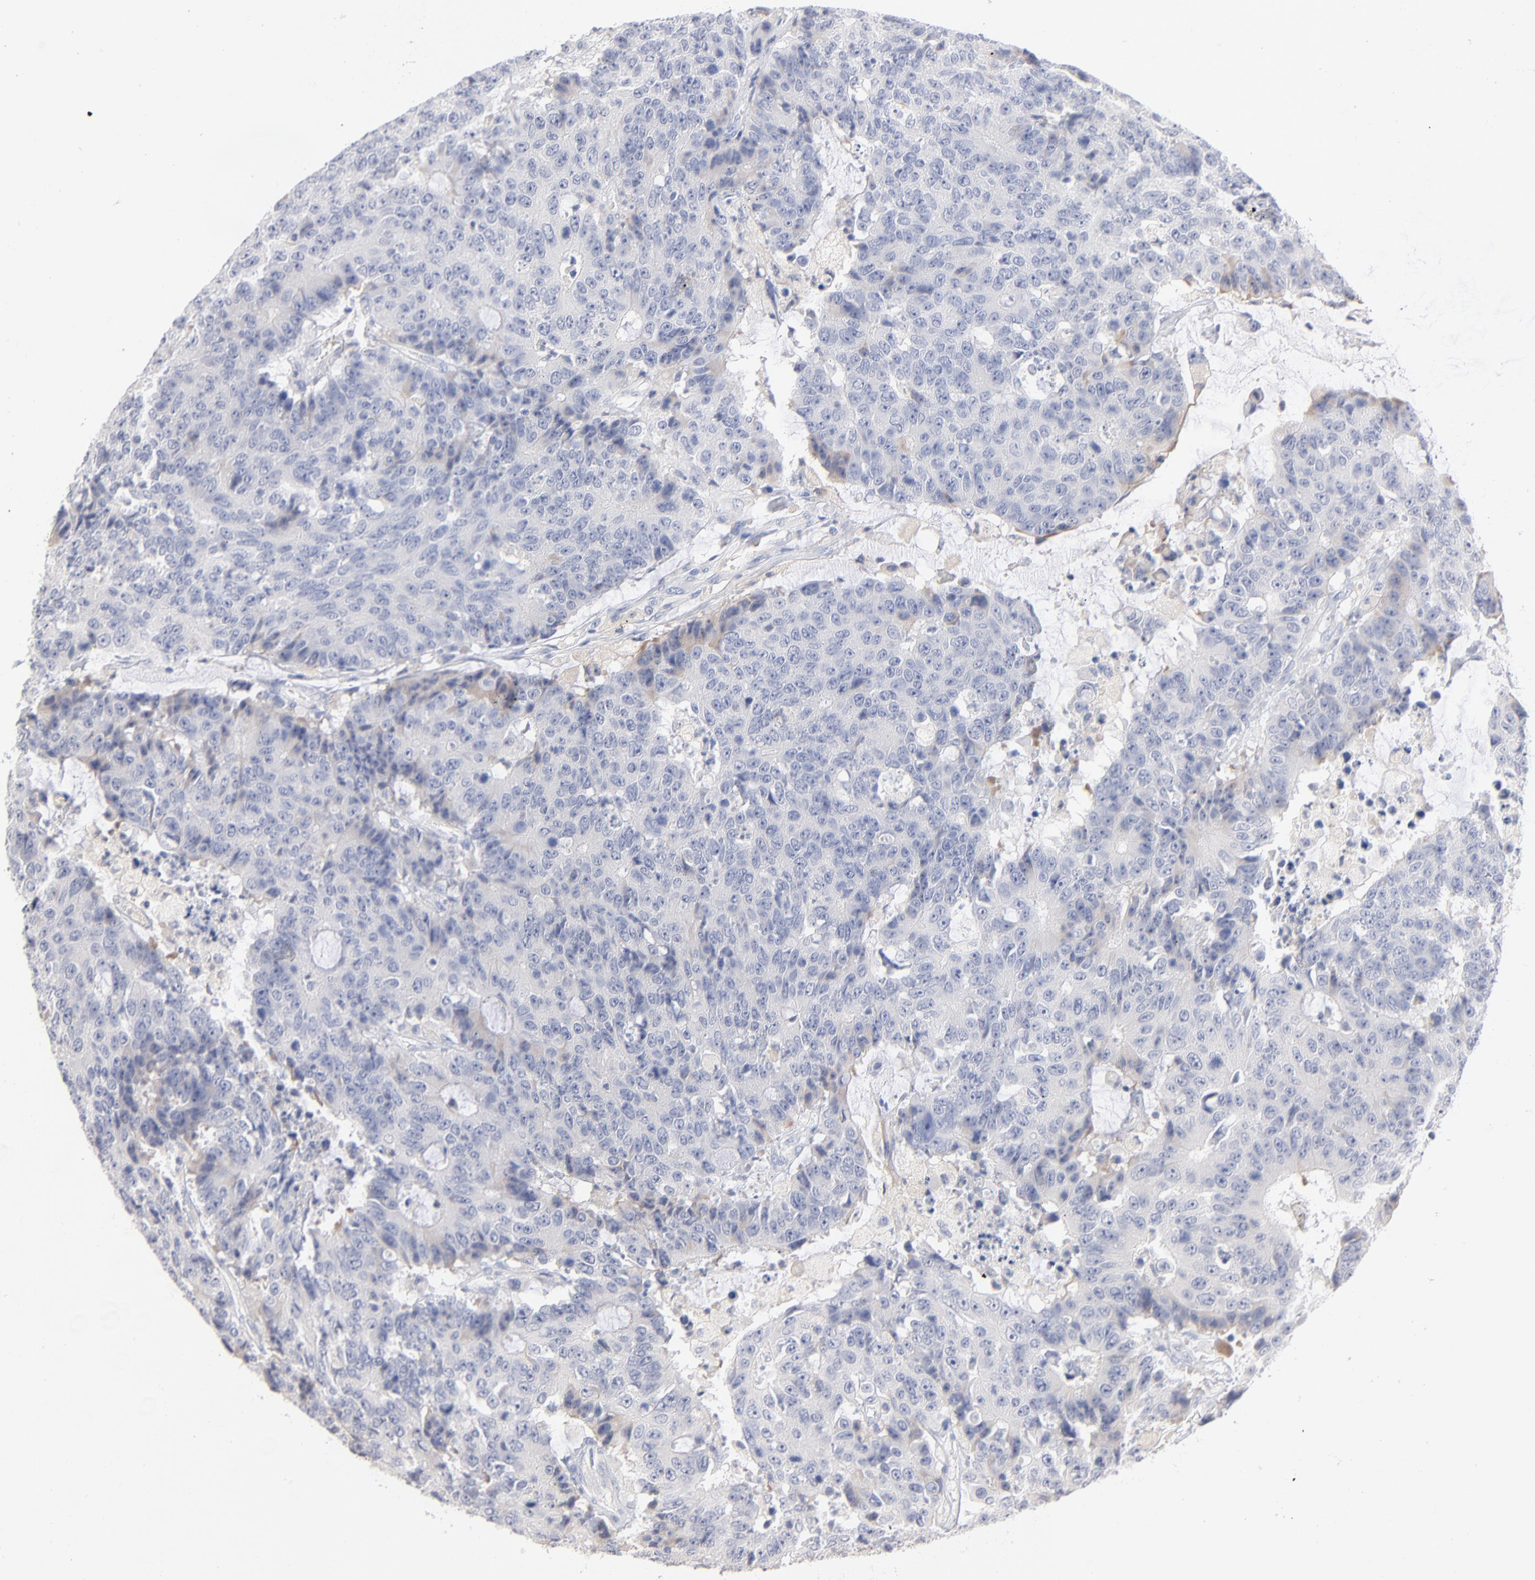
{"staining": {"intensity": "negative", "quantity": "none", "location": "none"}, "tissue": "colorectal cancer", "cell_type": "Tumor cells", "image_type": "cancer", "snomed": [{"axis": "morphology", "description": "Adenocarcinoma, NOS"}, {"axis": "topography", "description": "Colon"}], "caption": "DAB immunohistochemical staining of colorectal cancer reveals no significant staining in tumor cells. The staining was performed using DAB (3,3'-diaminobenzidine) to visualize the protein expression in brown, while the nuclei were stained in blue with hematoxylin (Magnification: 20x).", "gene": "F12", "patient": {"sex": "female", "age": 86}}